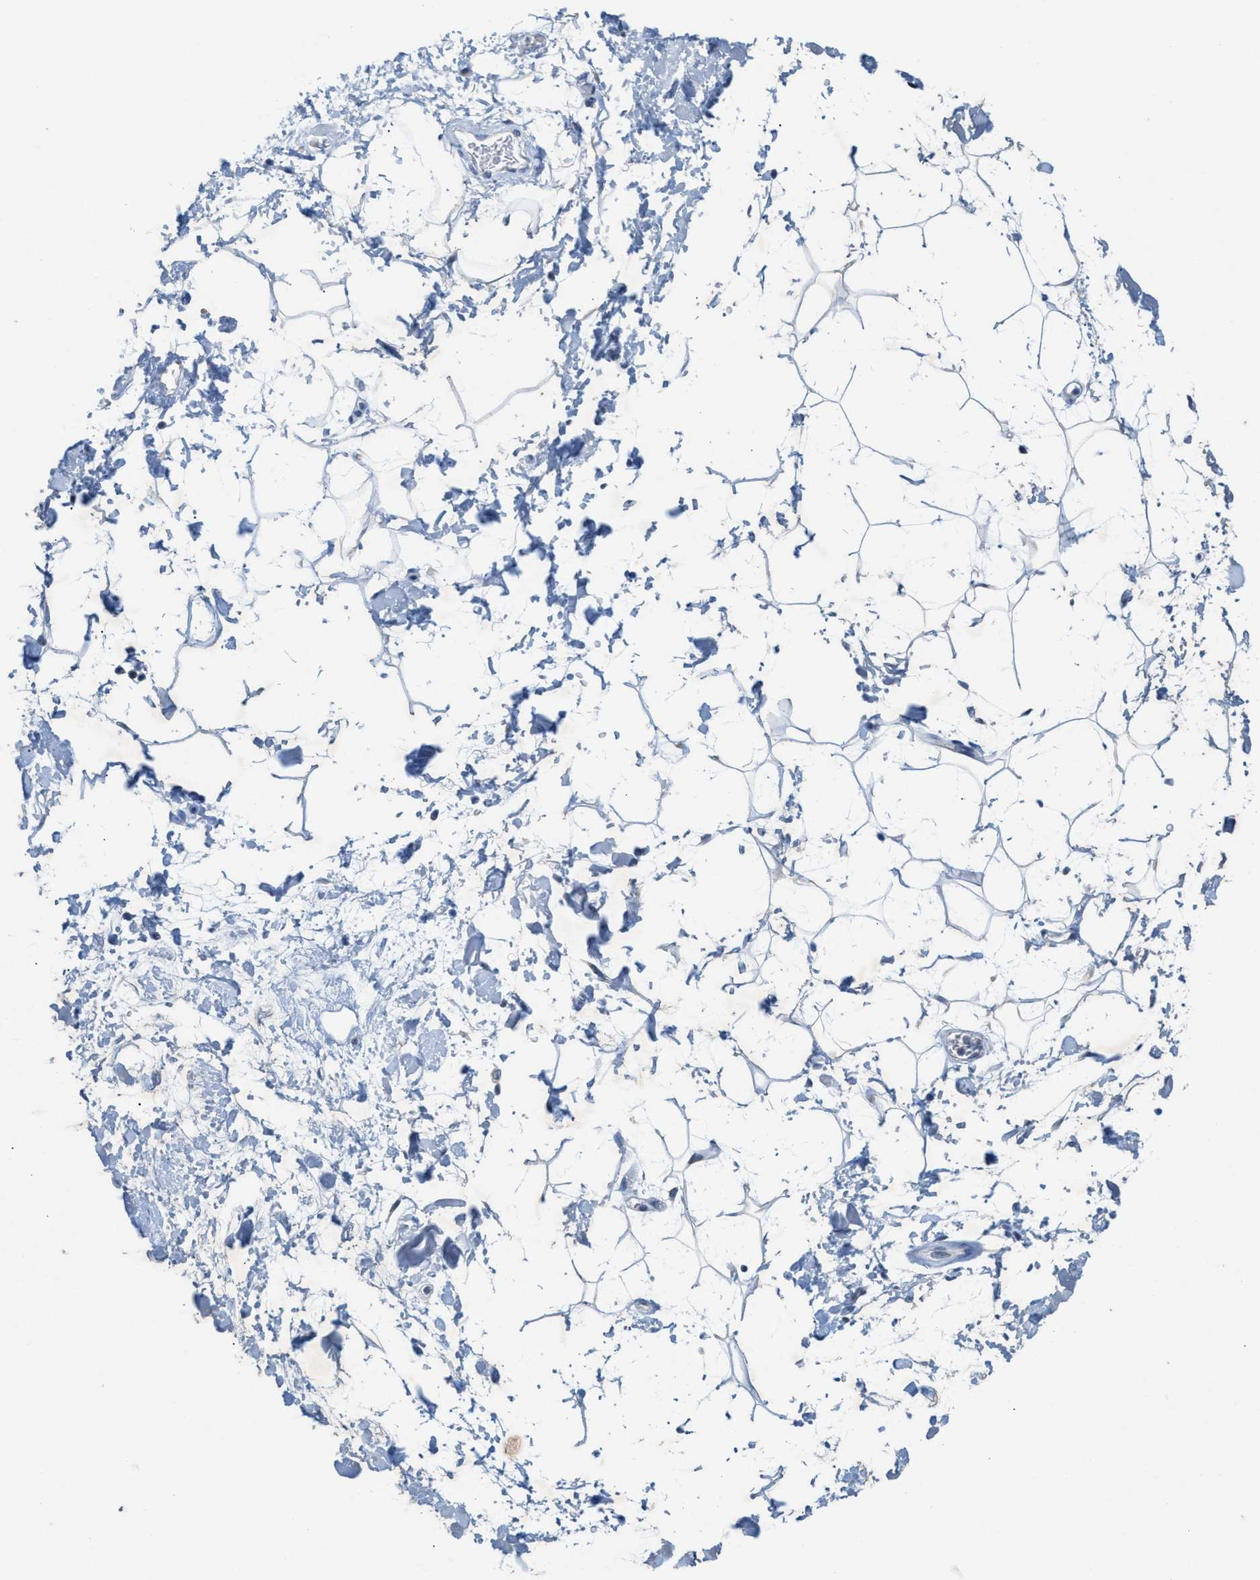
{"staining": {"intensity": "negative", "quantity": "none", "location": "none"}, "tissue": "adipose tissue", "cell_type": "Adipocytes", "image_type": "normal", "snomed": [{"axis": "morphology", "description": "Normal tissue, NOS"}, {"axis": "topography", "description": "Soft tissue"}], "caption": "Immunohistochemical staining of normal adipose tissue displays no significant expression in adipocytes.", "gene": "WIPI2", "patient": {"sex": "male", "age": 72}}